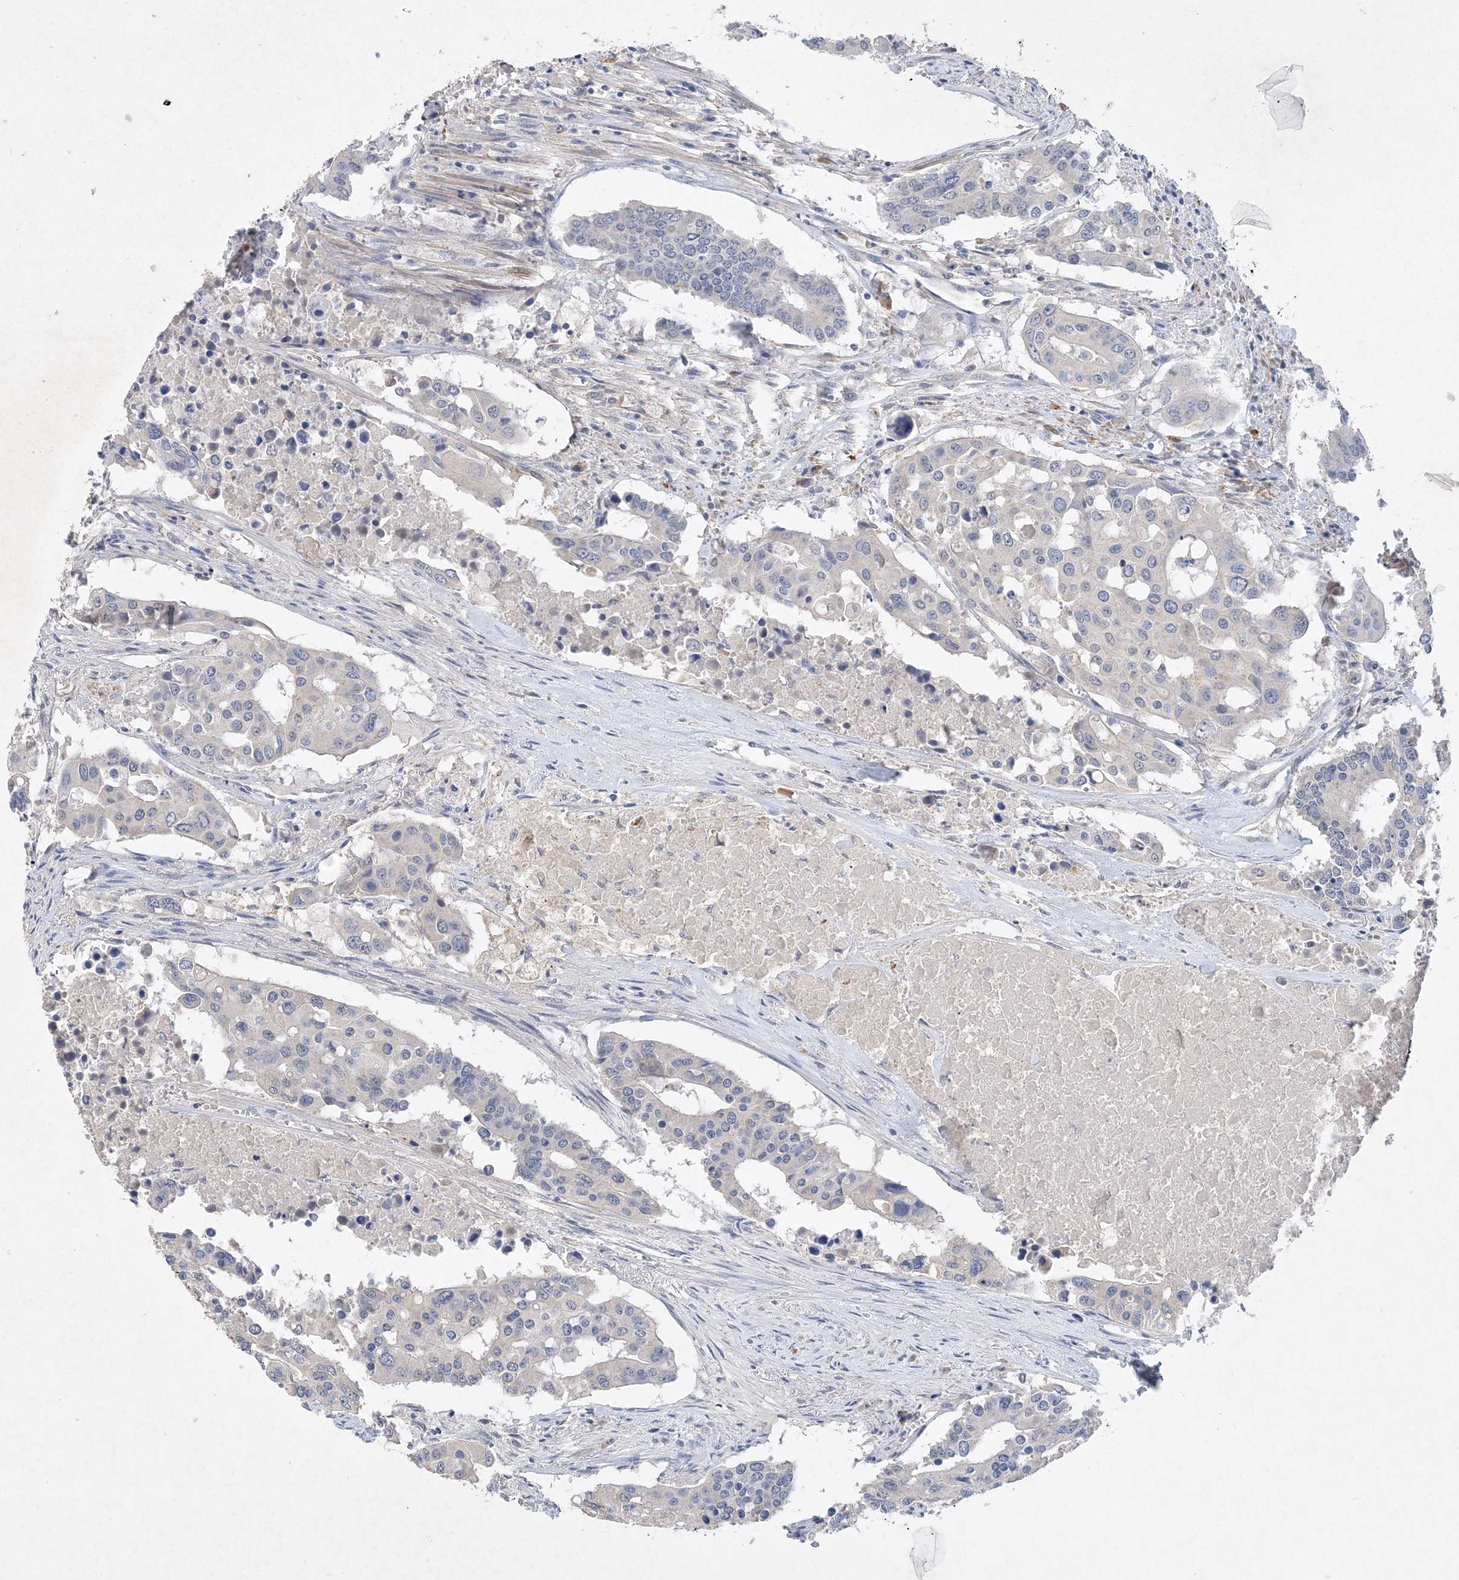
{"staining": {"intensity": "negative", "quantity": "none", "location": "none"}, "tissue": "colorectal cancer", "cell_type": "Tumor cells", "image_type": "cancer", "snomed": [{"axis": "morphology", "description": "Adenocarcinoma, NOS"}, {"axis": "topography", "description": "Colon"}], "caption": "Colorectal cancer (adenocarcinoma) was stained to show a protein in brown. There is no significant positivity in tumor cells.", "gene": "C11orf58", "patient": {"sex": "male", "age": 77}}